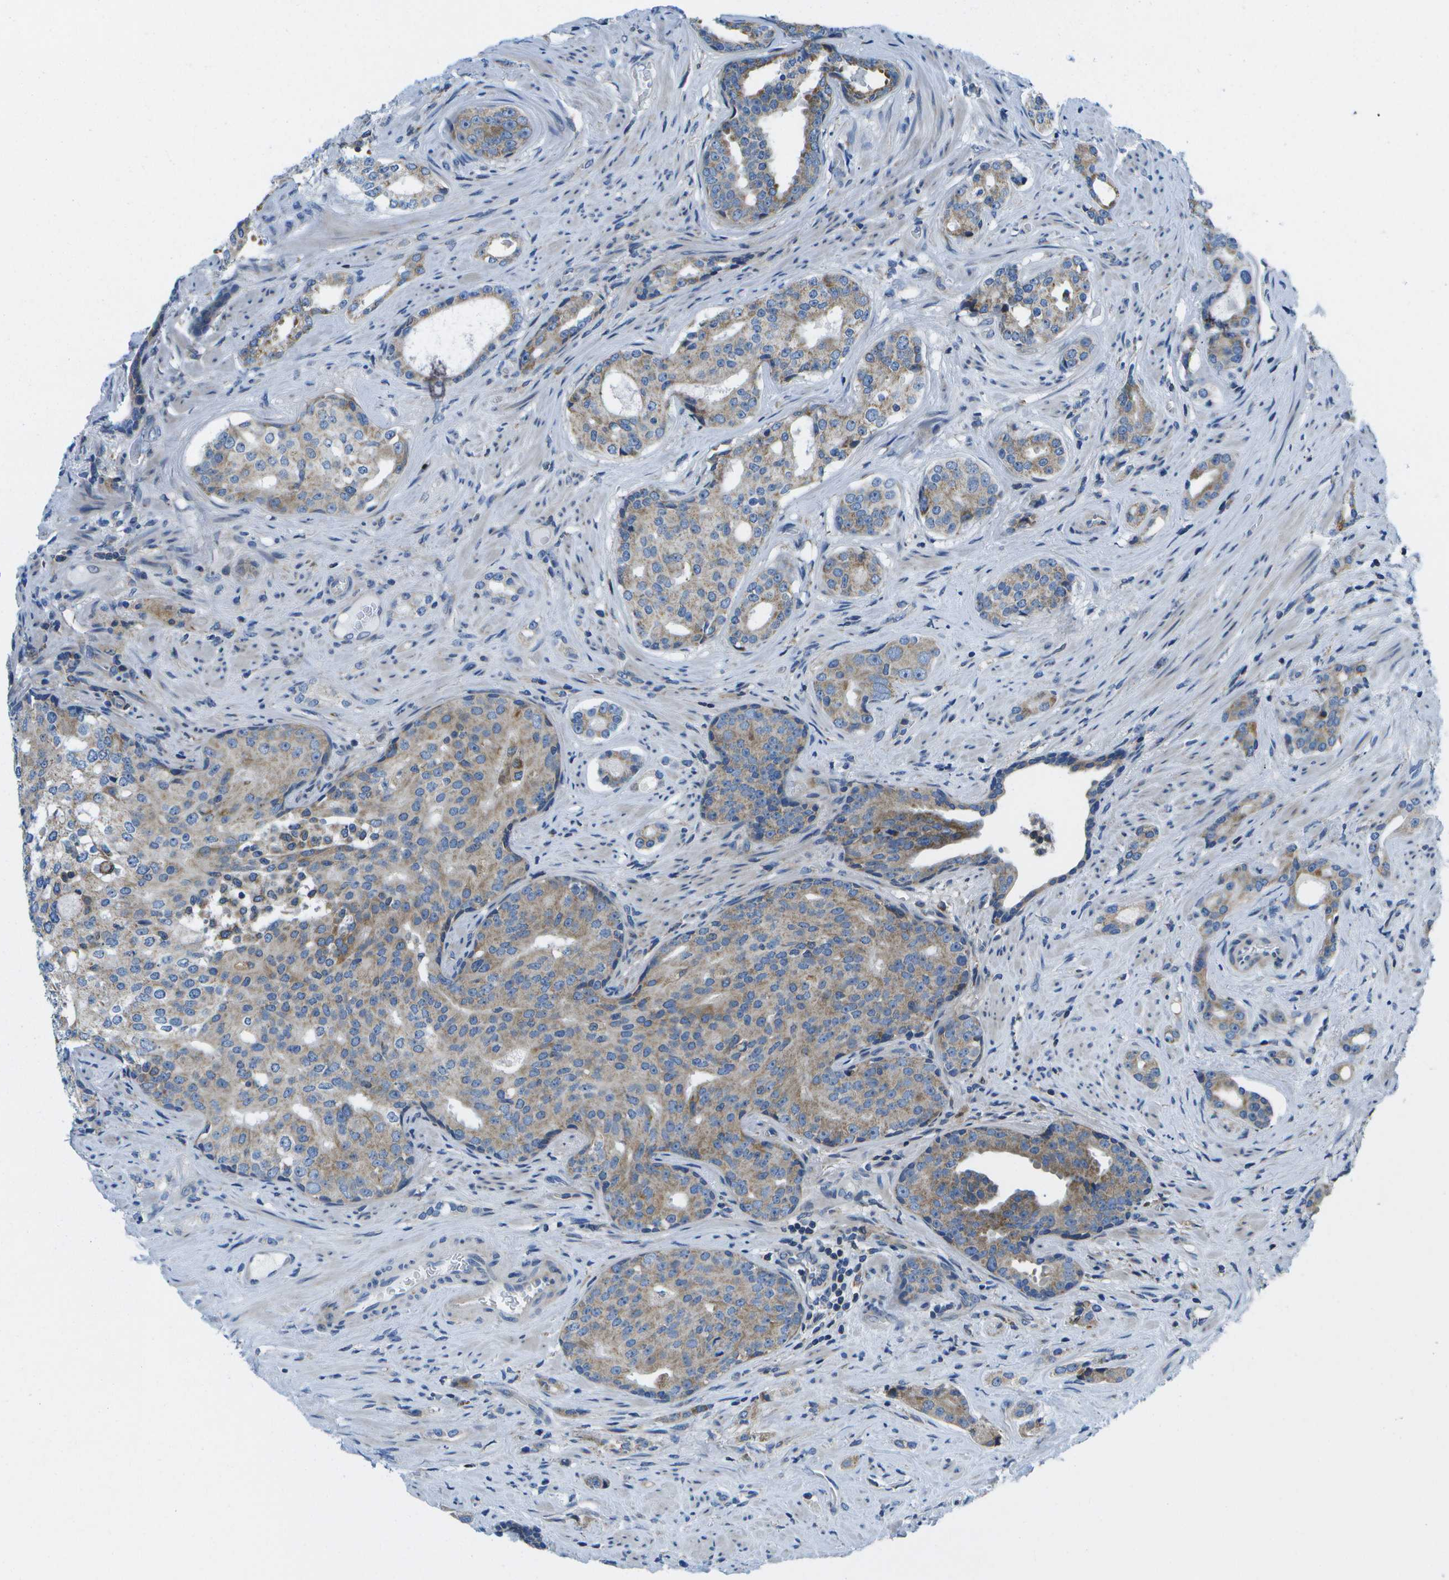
{"staining": {"intensity": "moderate", "quantity": "25%-75%", "location": "cytoplasmic/membranous"}, "tissue": "prostate cancer", "cell_type": "Tumor cells", "image_type": "cancer", "snomed": [{"axis": "morphology", "description": "Adenocarcinoma, High grade"}, {"axis": "topography", "description": "Prostate"}], "caption": "IHC of human prostate cancer (adenocarcinoma (high-grade)) displays medium levels of moderate cytoplasmic/membranous positivity in approximately 25%-75% of tumor cells.", "gene": "GDF5", "patient": {"sex": "male", "age": 71}}